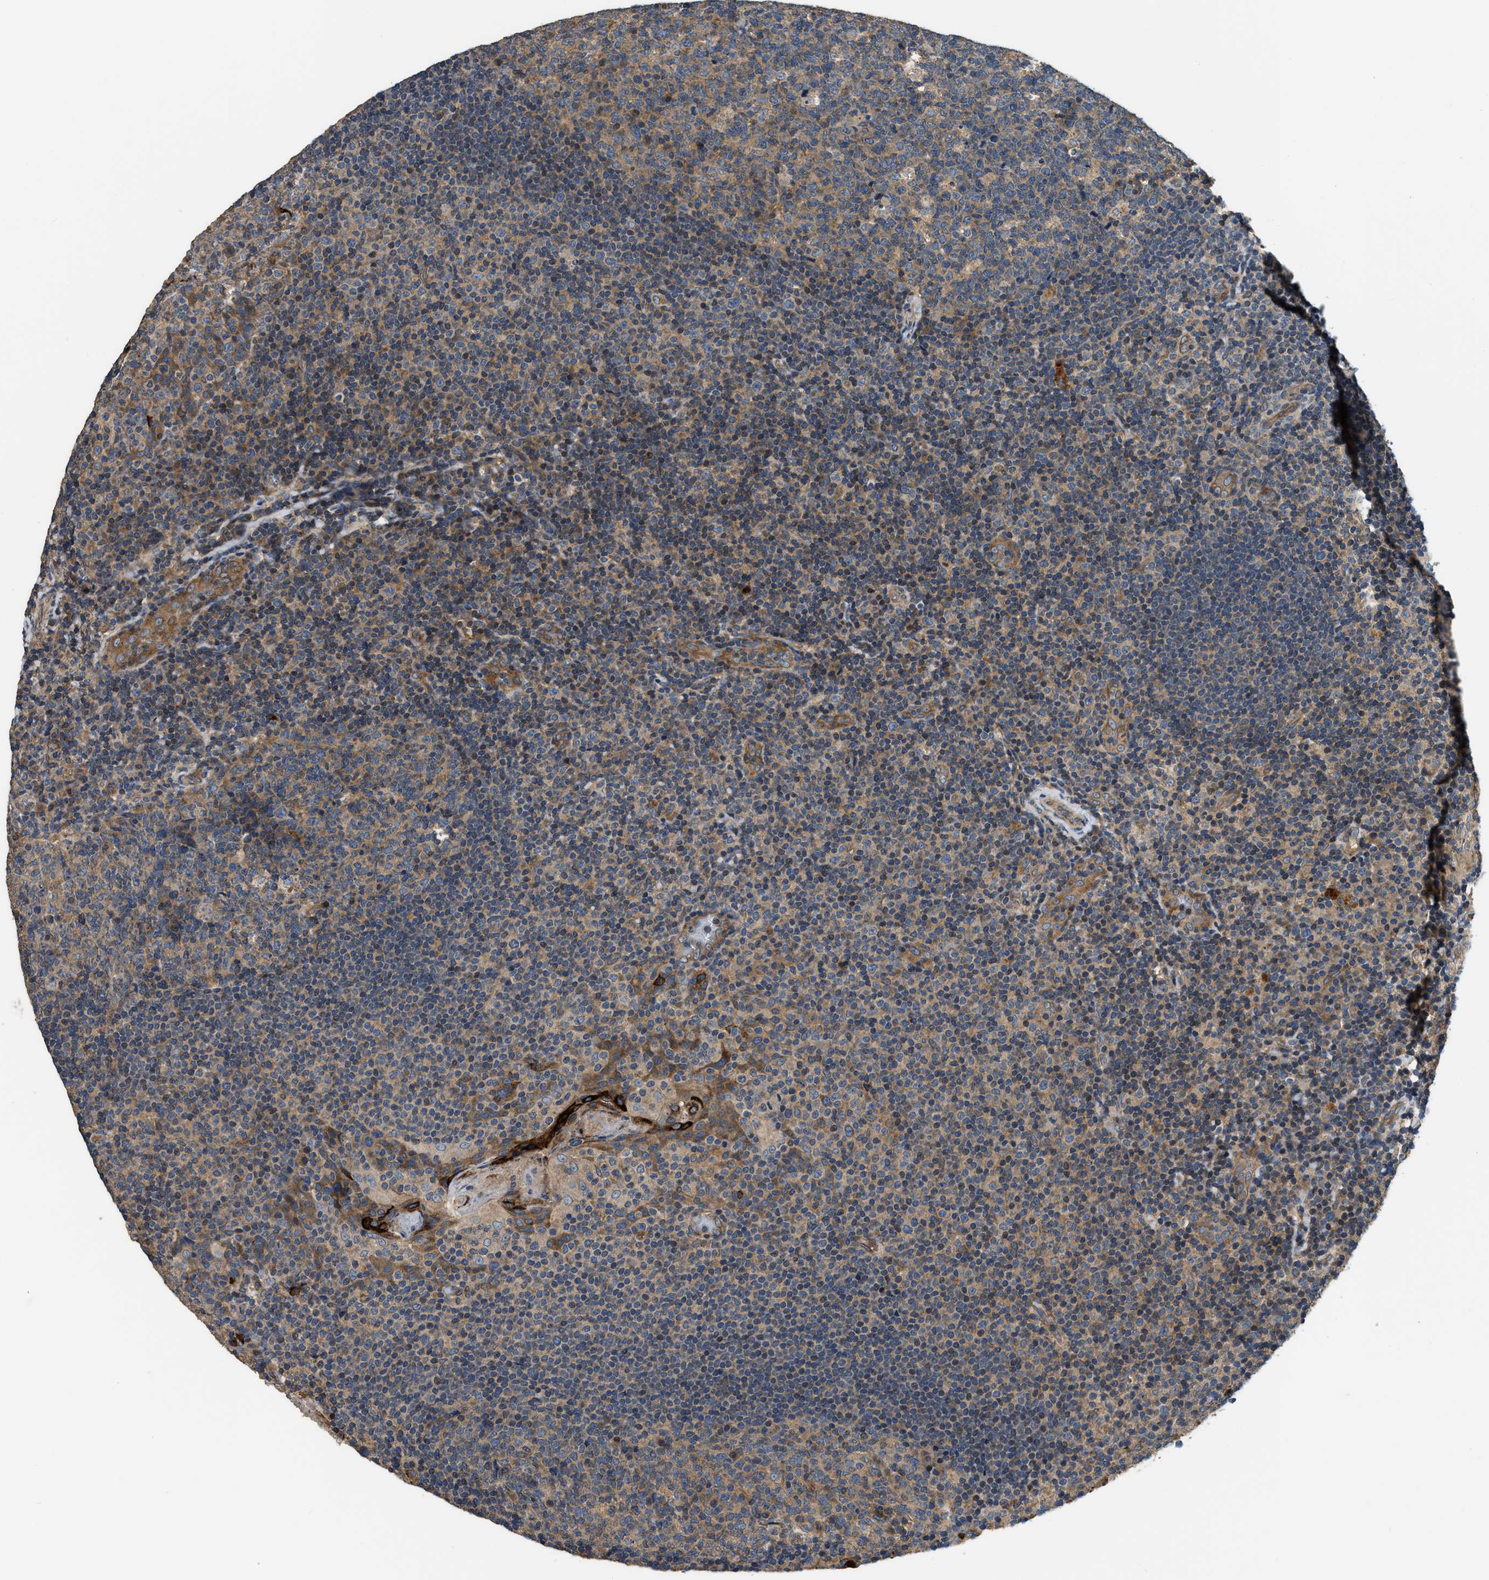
{"staining": {"intensity": "moderate", "quantity": ">75%", "location": "cytoplasmic/membranous"}, "tissue": "tonsil", "cell_type": "Germinal center cells", "image_type": "normal", "snomed": [{"axis": "morphology", "description": "Normal tissue, NOS"}, {"axis": "topography", "description": "Tonsil"}], "caption": "Unremarkable tonsil displays moderate cytoplasmic/membranous expression in approximately >75% of germinal center cells, visualized by immunohistochemistry. (Stains: DAB in brown, nuclei in blue, Microscopy: brightfield microscopy at high magnification).", "gene": "IL3RA", "patient": {"sex": "male", "age": 17}}